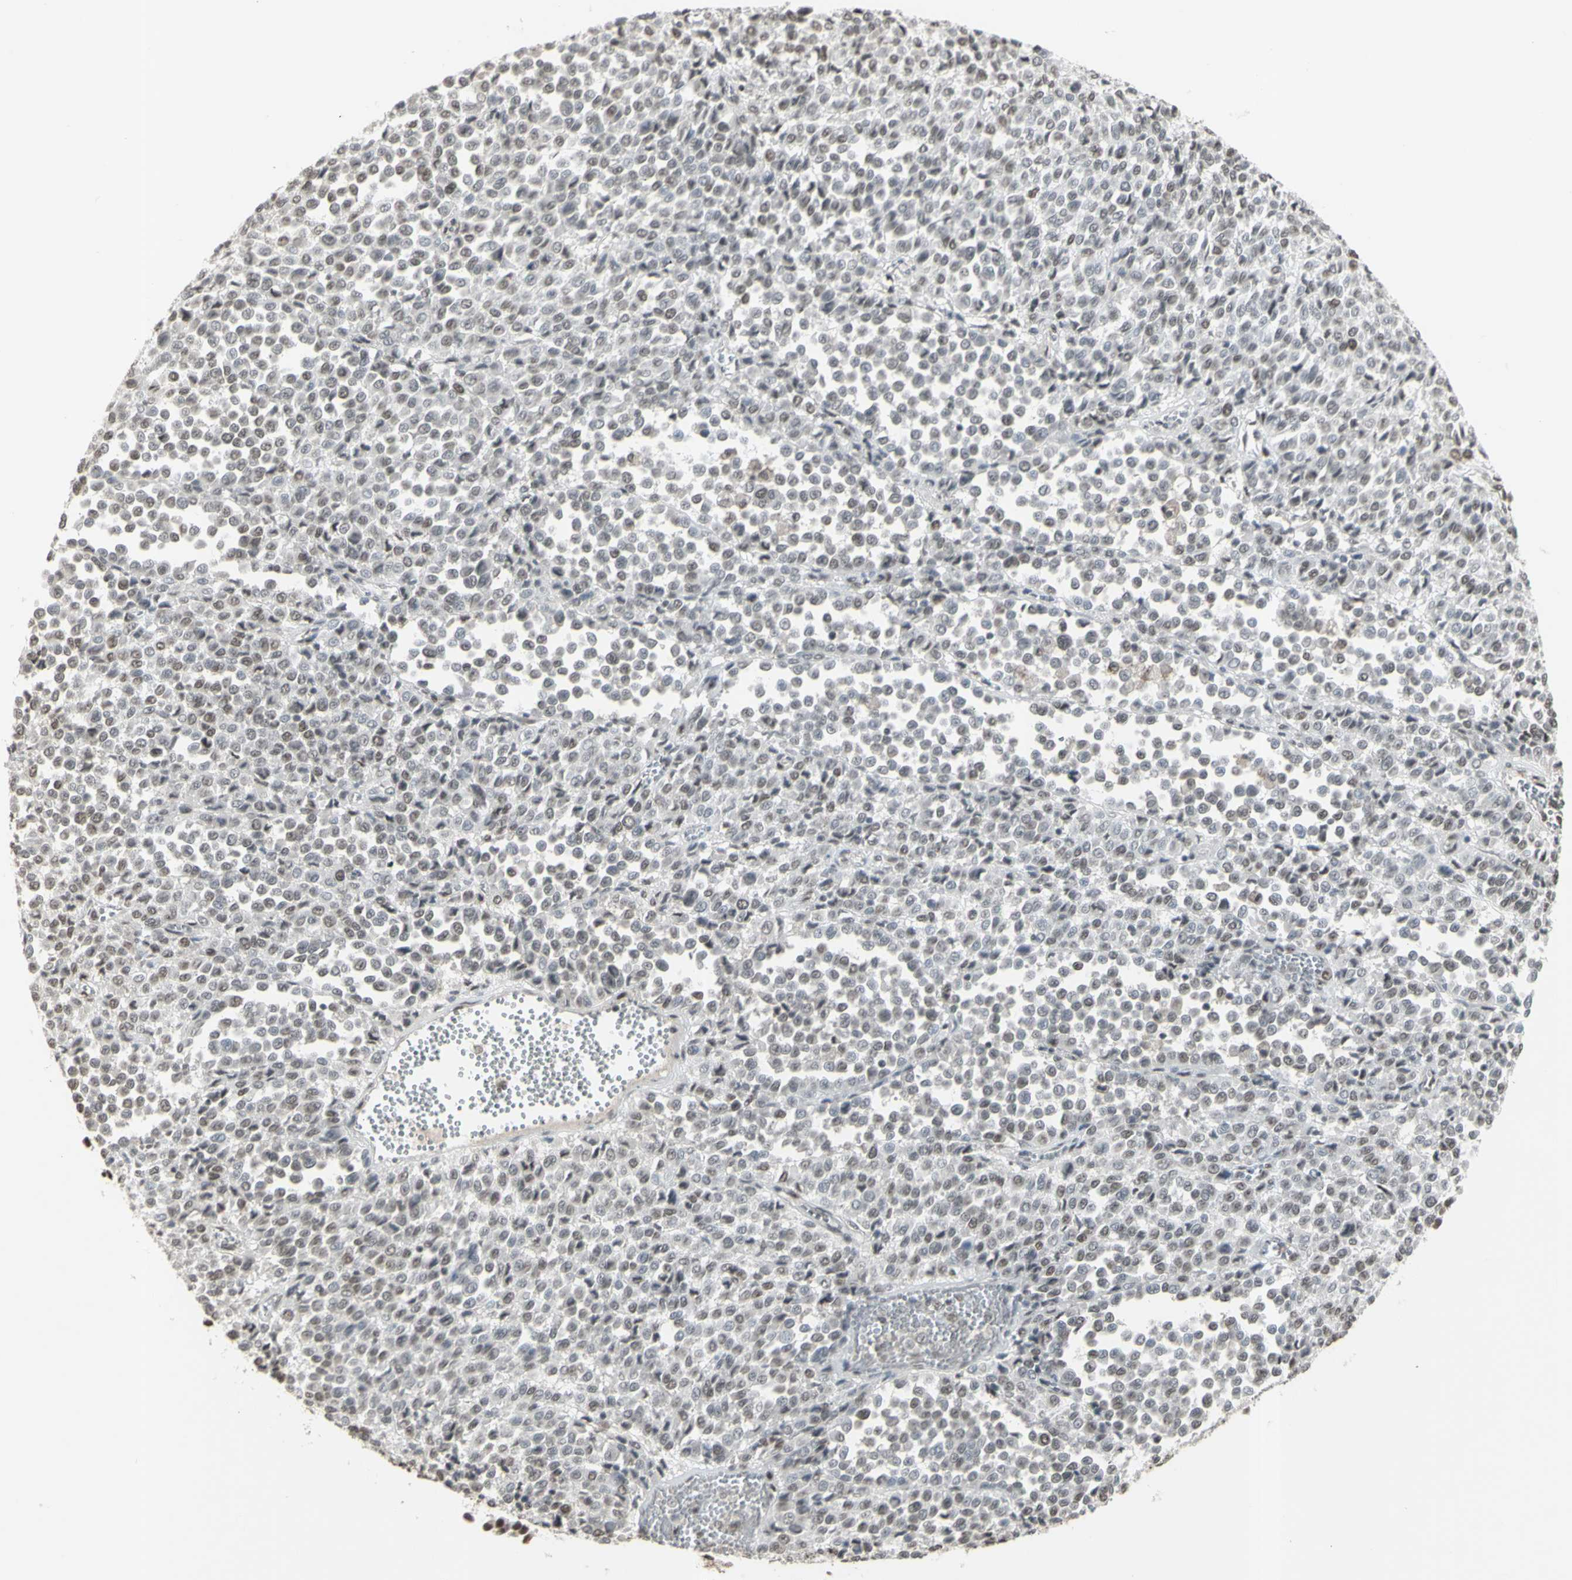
{"staining": {"intensity": "weak", "quantity": "25%-75%", "location": "nuclear"}, "tissue": "melanoma", "cell_type": "Tumor cells", "image_type": "cancer", "snomed": [{"axis": "morphology", "description": "Malignant melanoma, Metastatic site"}, {"axis": "topography", "description": "Pancreas"}], "caption": "This photomicrograph demonstrates malignant melanoma (metastatic site) stained with IHC to label a protein in brown. The nuclear of tumor cells show weak positivity for the protein. Nuclei are counter-stained blue.", "gene": "TRIM28", "patient": {"sex": "female", "age": 30}}